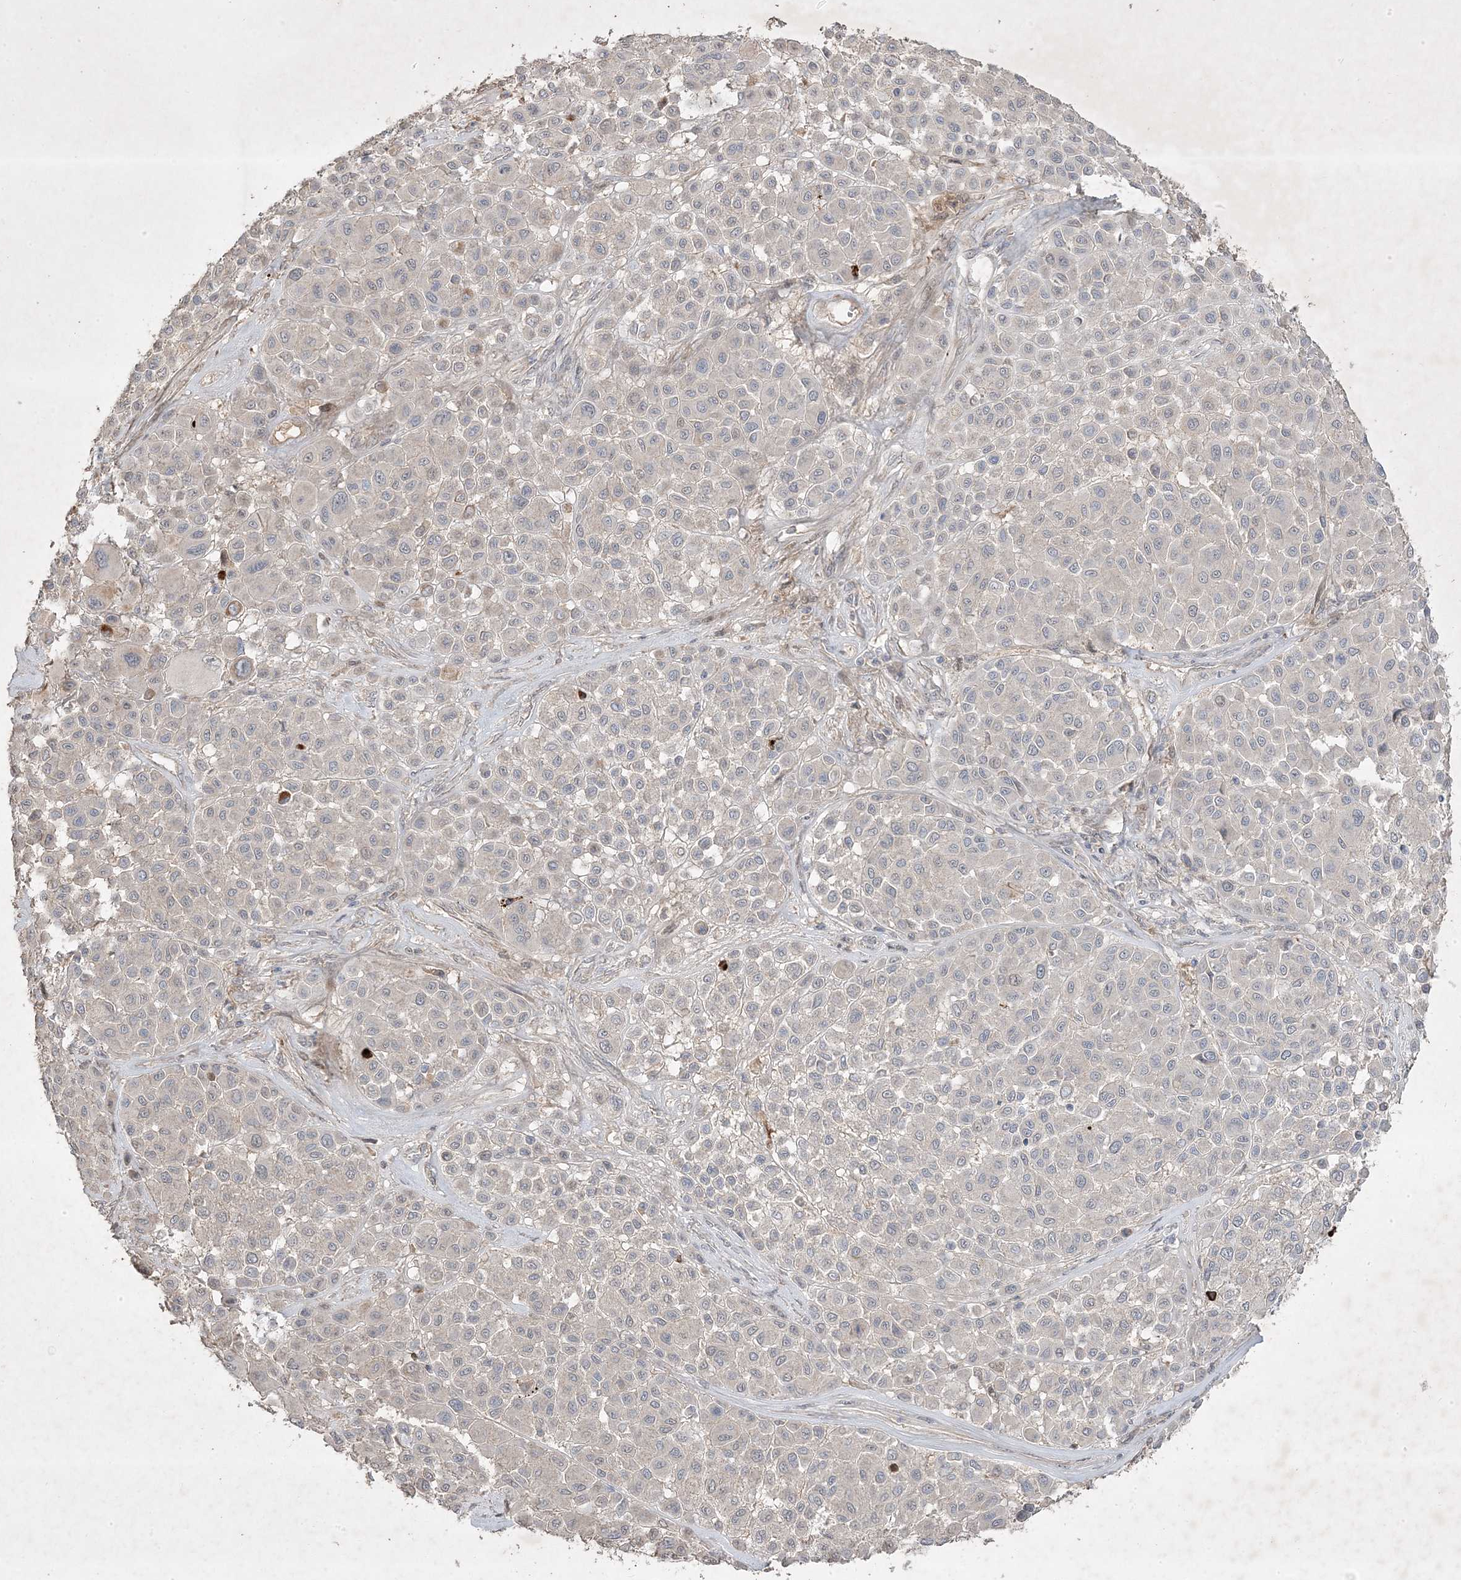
{"staining": {"intensity": "negative", "quantity": "none", "location": "none"}, "tissue": "melanoma", "cell_type": "Tumor cells", "image_type": "cancer", "snomed": [{"axis": "morphology", "description": "Malignant melanoma, Metastatic site"}, {"axis": "topography", "description": "Soft tissue"}], "caption": "This is an immunohistochemistry (IHC) photomicrograph of human melanoma. There is no staining in tumor cells.", "gene": "RGL4", "patient": {"sex": "male", "age": 41}}